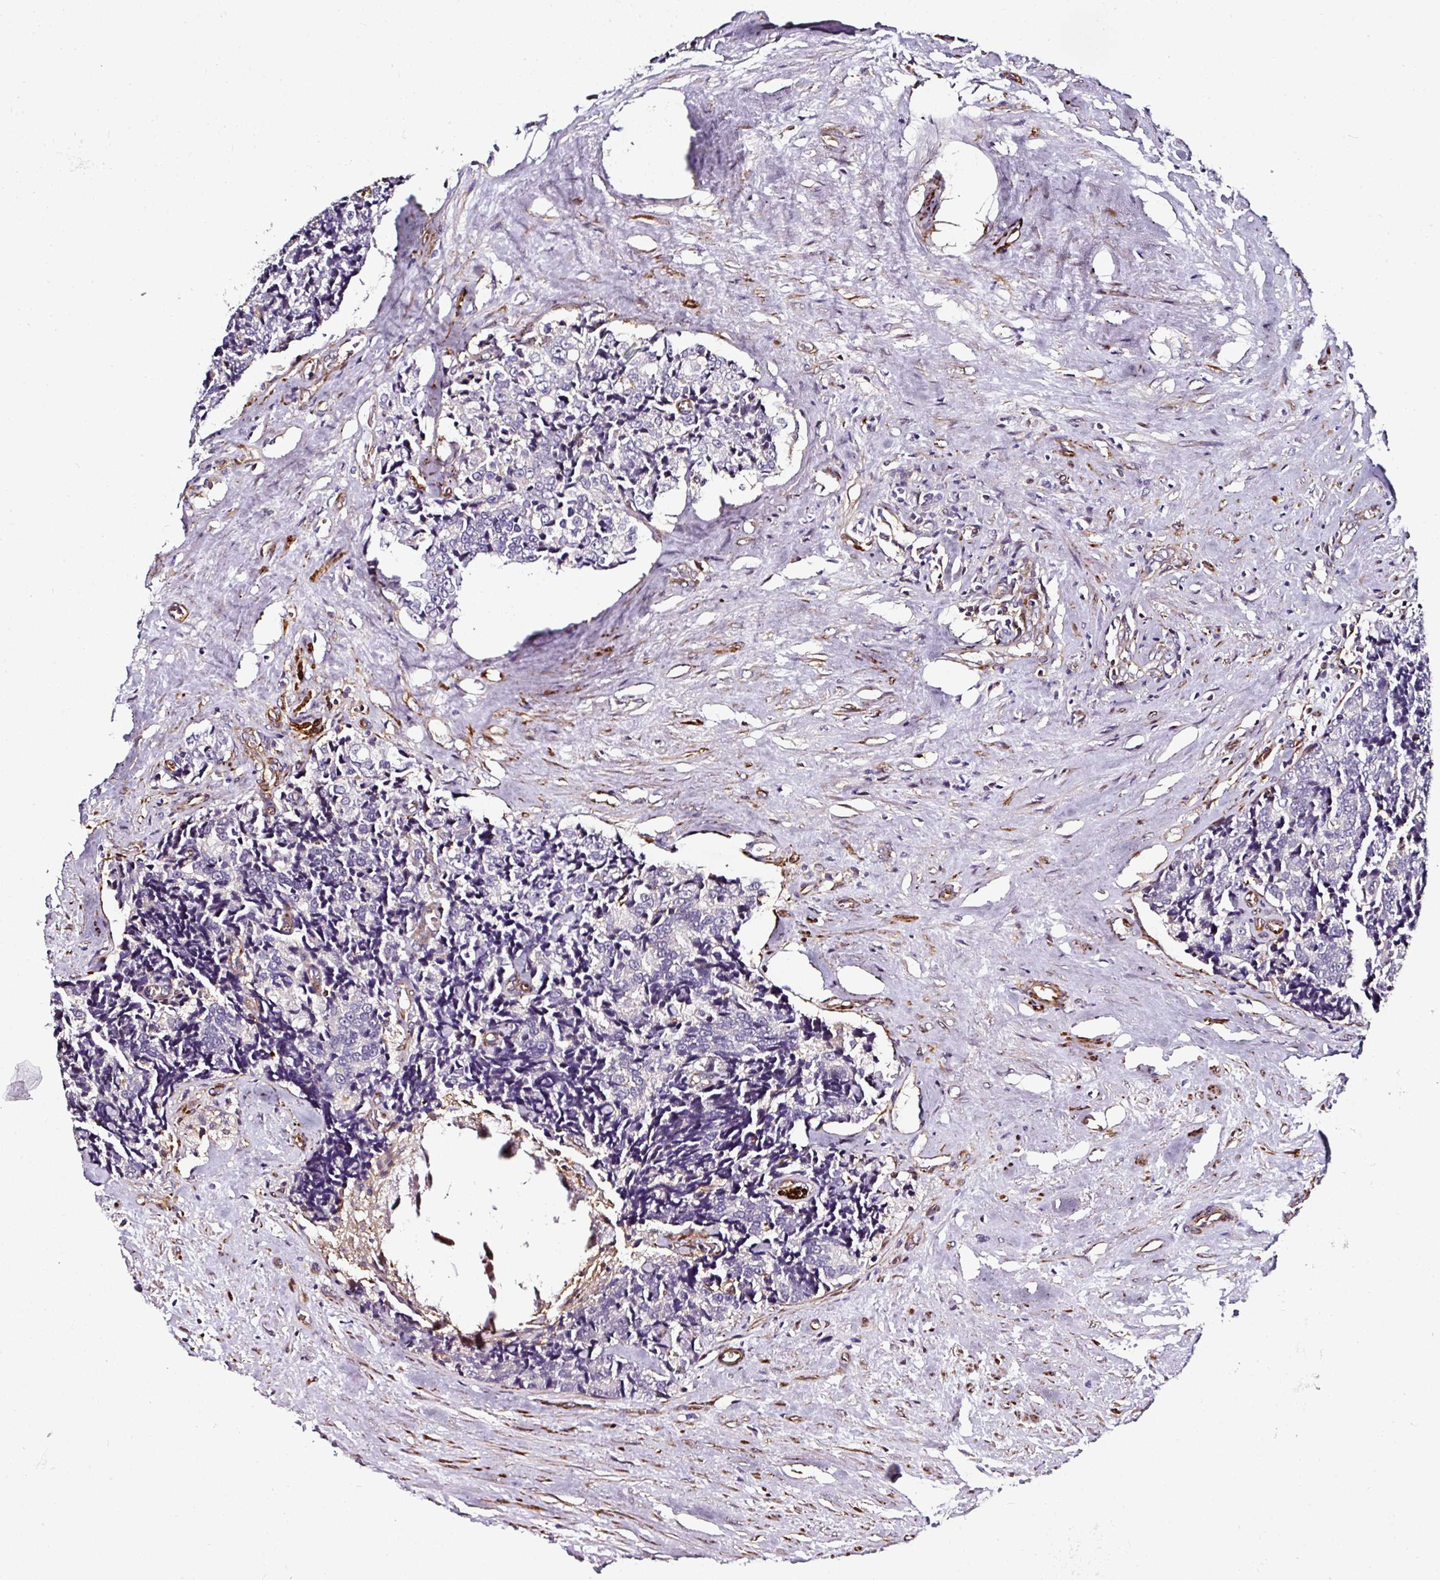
{"staining": {"intensity": "weak", "quantity": "<25%", "location": "cytoplasmic/membranous"}, "tissue": "prostate cancer", "cell_type": "Tumor cells", "image_type": "cancer", "snomed": [{"axis": "morphology", "description": "Adenocarcinoma, High grade"}, {"axis": "topography", "description": "Prostate"}], "caption": "Immunohistochemistry histopathology image of neoplastic tissue: human prostate adenocarcinoma (high-grade) stained with DAB demonstrates no significant protein staining in tumor cells.", "gene": "BEND5", "patient": {"sex": "male", "age": 70}}